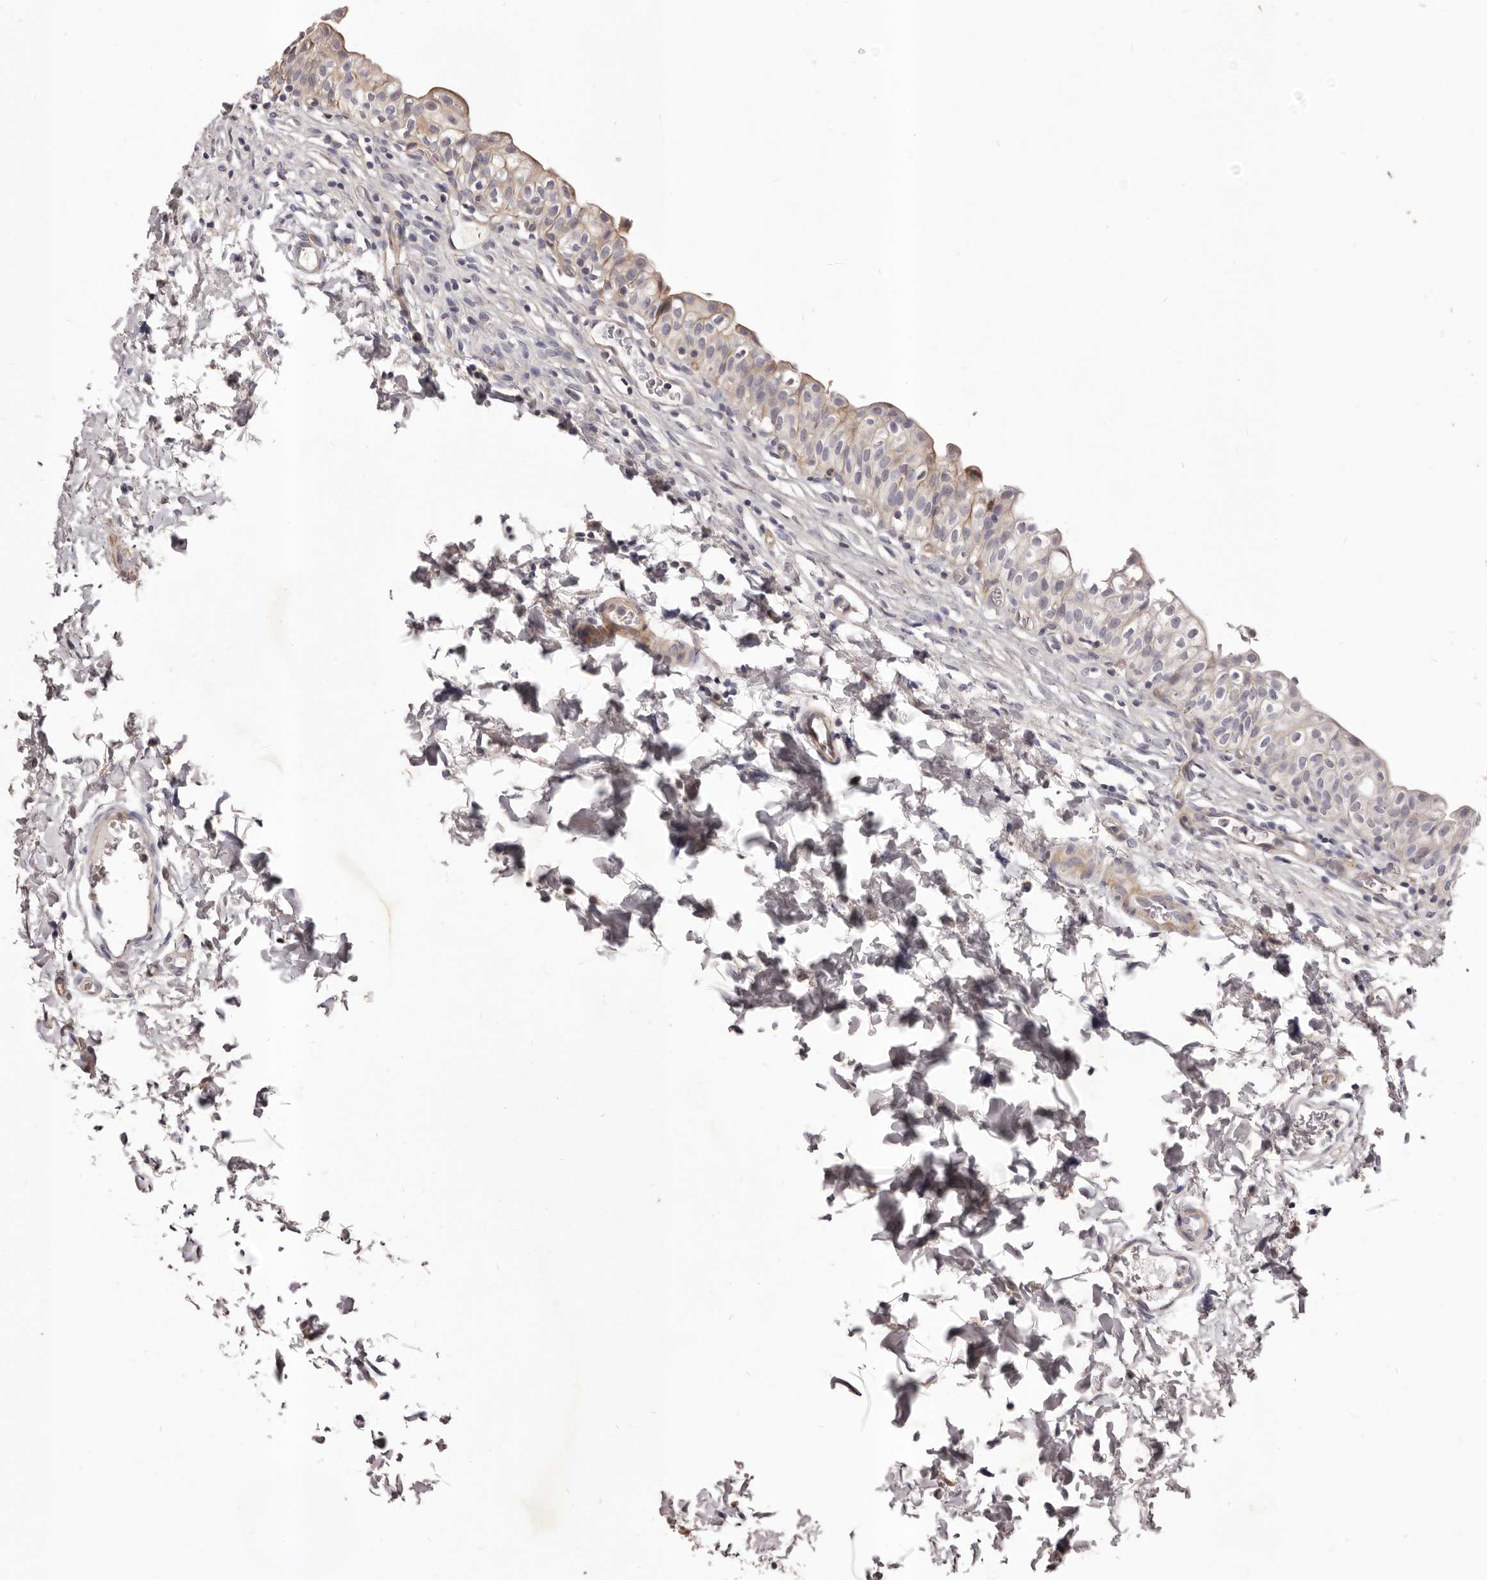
{"staining": {"intensity": "moderate", "quantity": "<25%", "location": "cytoplasmic/membranous"}, "tissue": "urinary bladder", "cell_type": "Urothelial cells", "image_type": "normal", "snomed": [{"axis": "morphology", "description": "Normal tissue, NOS"}, {"axis": "topography", "description": "Urinary bladder"}], "caption": "DAB (3,3'-diaminobenzidine) immunohistochemical staining of benign human urinary bladder displays moderate cytoplasmic/membranous protein positivity in about <25% of urothelial cells.", "gene": "ALPK1", "patient": {"sex": "male", "age": 55}}